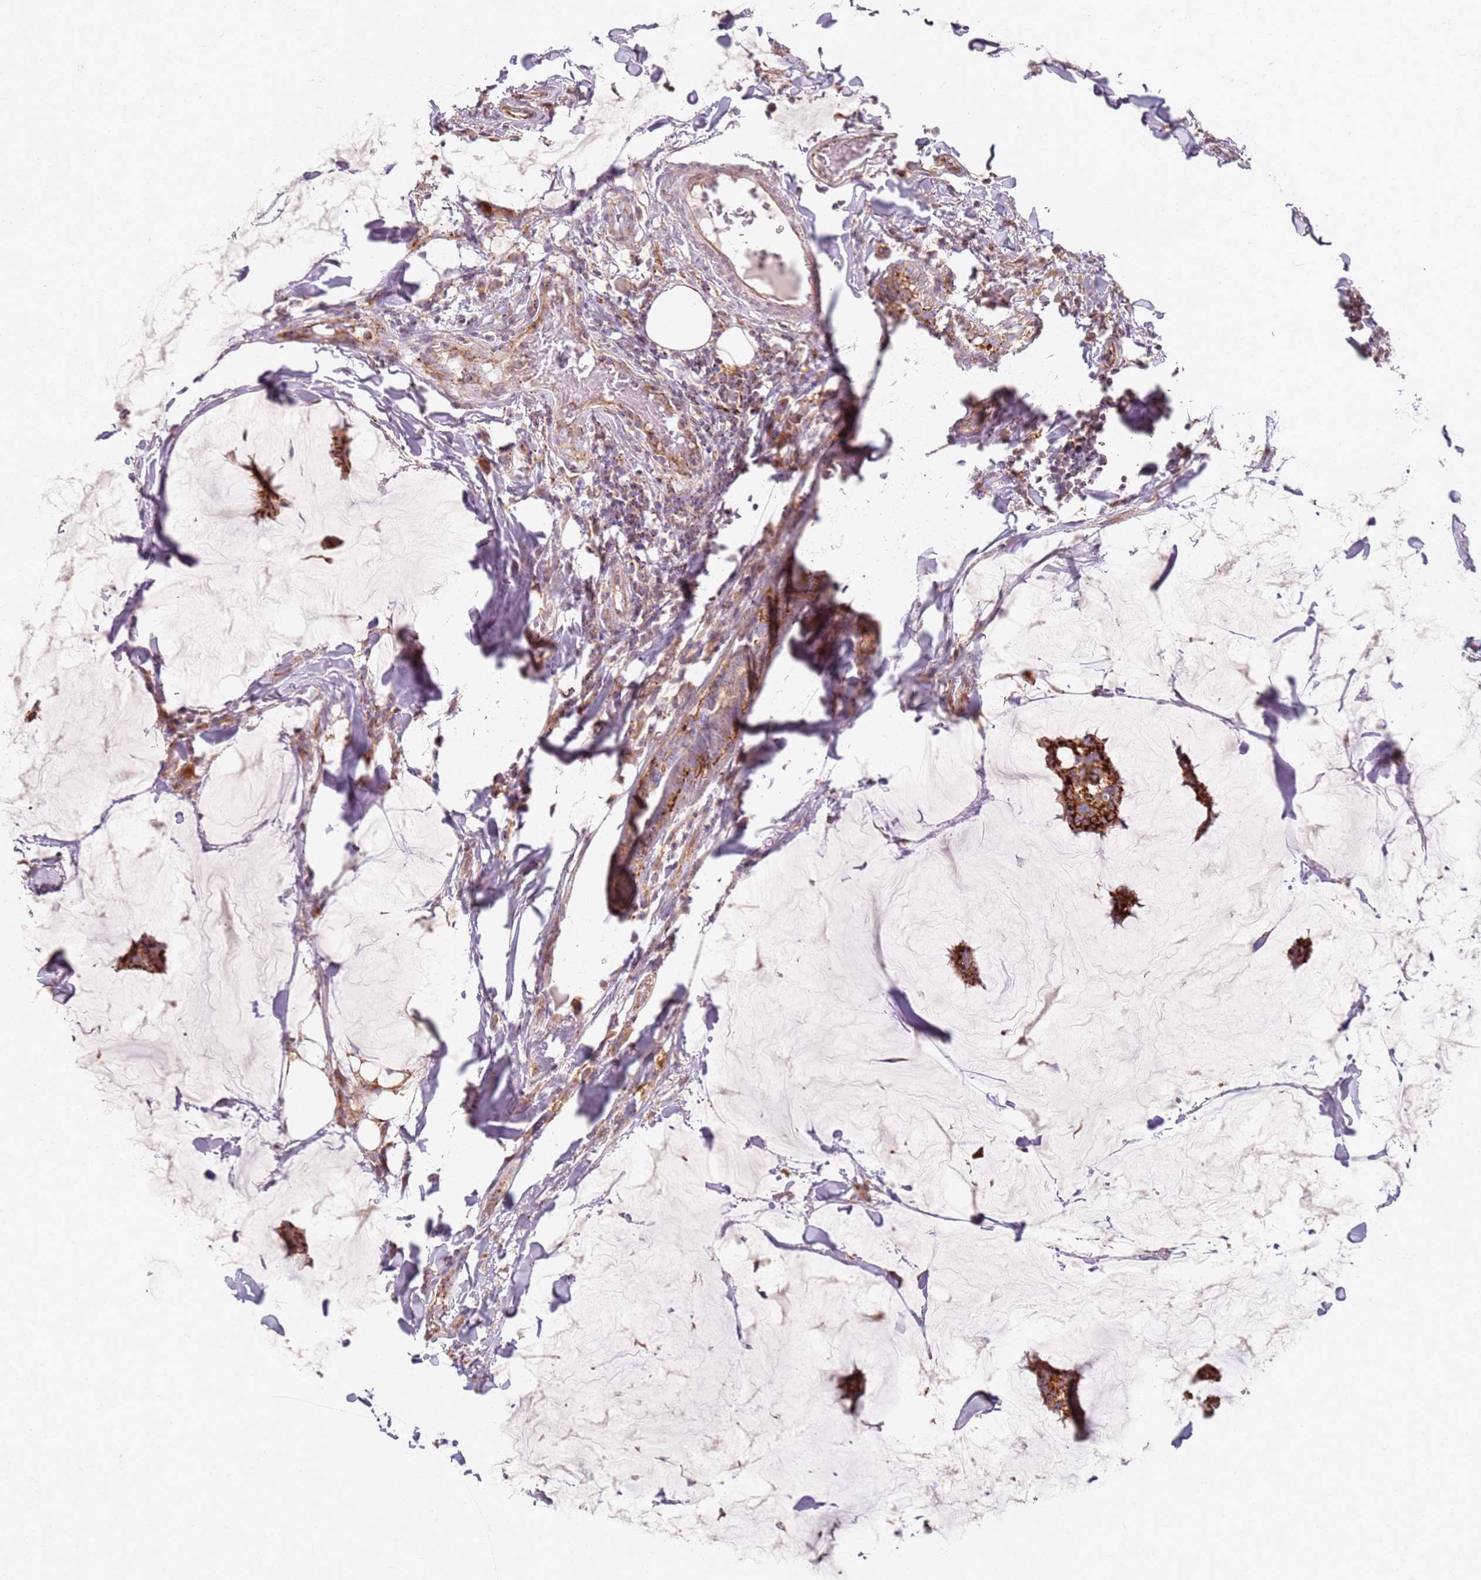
{"staining": {"intensity": "strong", "quantity": ">75%", "location": "cytoplasmic/membranous"}, "tissue": "breast cancer", "cell_type": "Tumor cells", "image_type": "cancer", "snomed": [{"axis": "morphology", "description": "Duct carcinoma"}, {"axis": "topography", "description": "Breast"}], "caption": "An image of human breast infiltrating ductal carcinoma stained for a protein reveals strong cytoplasmic/membranous brown staining in tumor cells.", "gene": "PROKR2", "patient": {"sex": "female", "age": 93}}